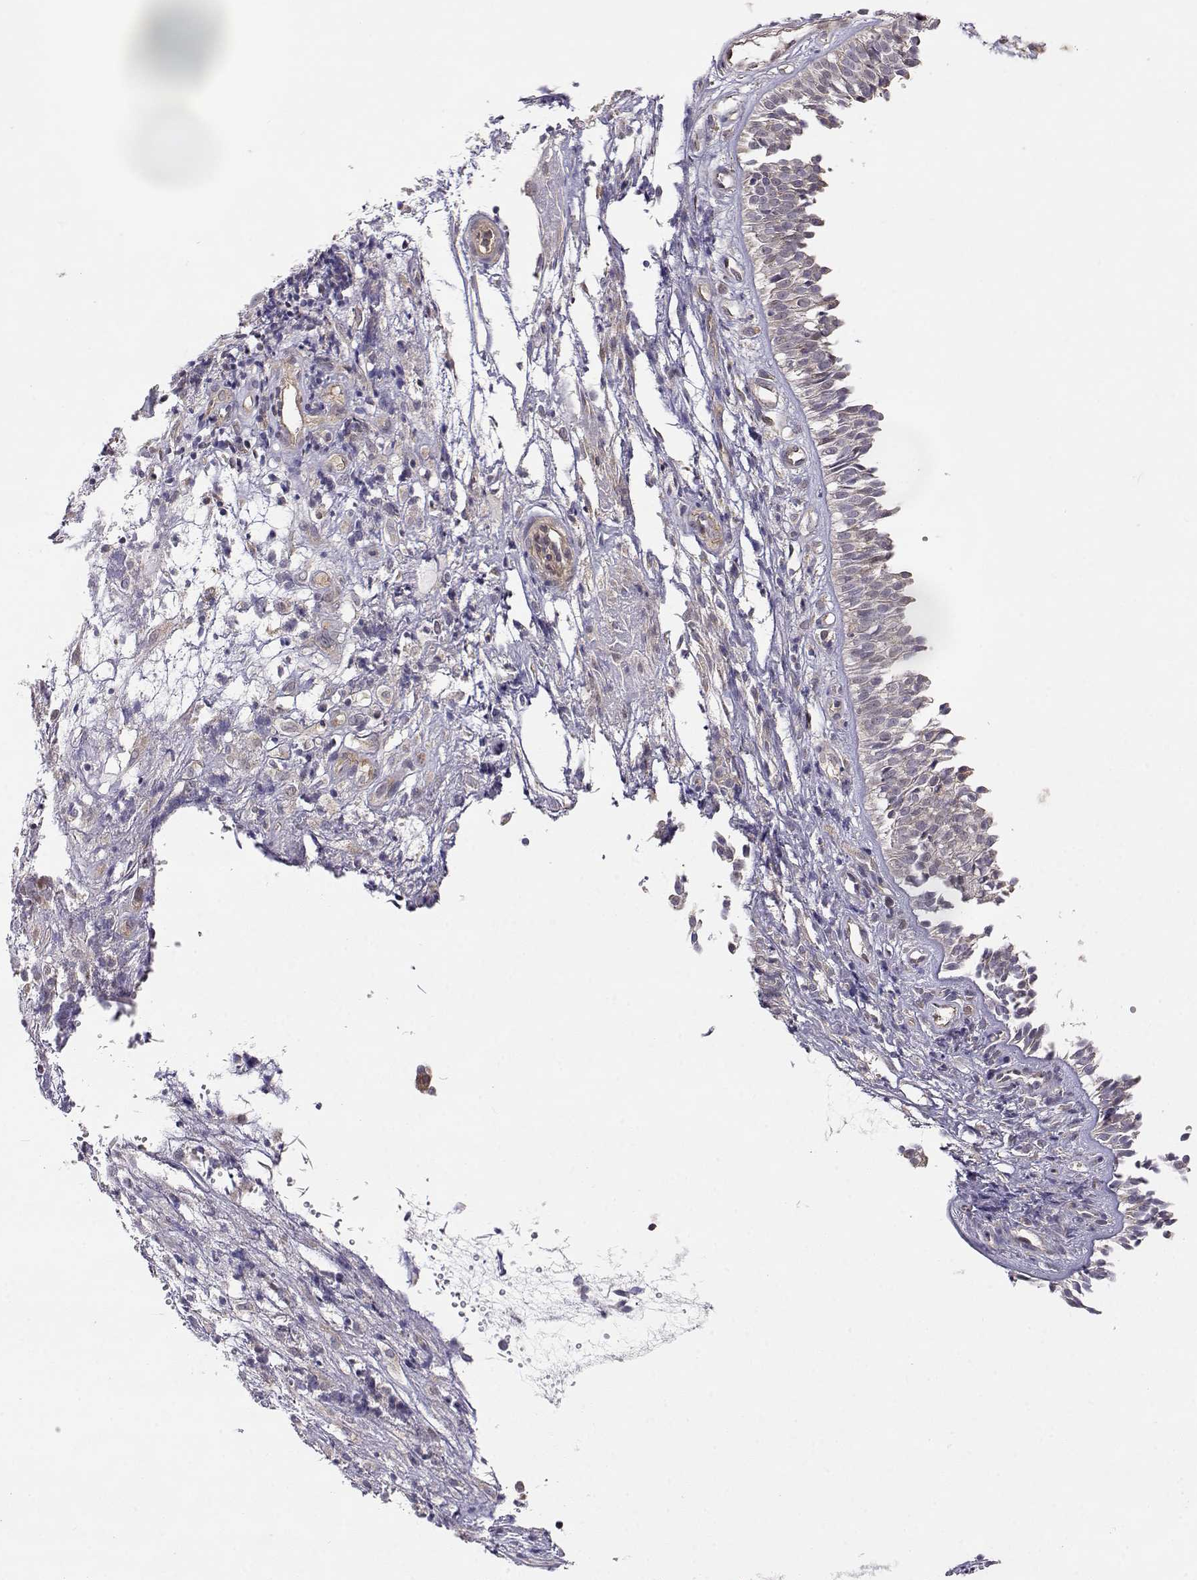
{"staining": {"intensity": "moderate", "quantity": ">75%", "location": "cytoplasmic/membranous"}, "tissue": "nasopharynx", "cell_type": "Respiratory epithelial cells", "image_type": "normal", "snomed": [{"axis": "morphology", "description": "Normal tissue, NOS"}, {"axis": "topography", "description": "Nasopharynx"}], "caption": "Immunohistochemistry histopathology image of benign nasopharynx: human nasopharynx stained using IHC shows medium levels of moderate protein expression localized specifically in the cytoplasmic/membranous of respiratory epithelial cells, appearing as a cytoplasmic/membranous brown color.", "gene": "PAIP1", "patient": {"sex": "male", "age": 31}}